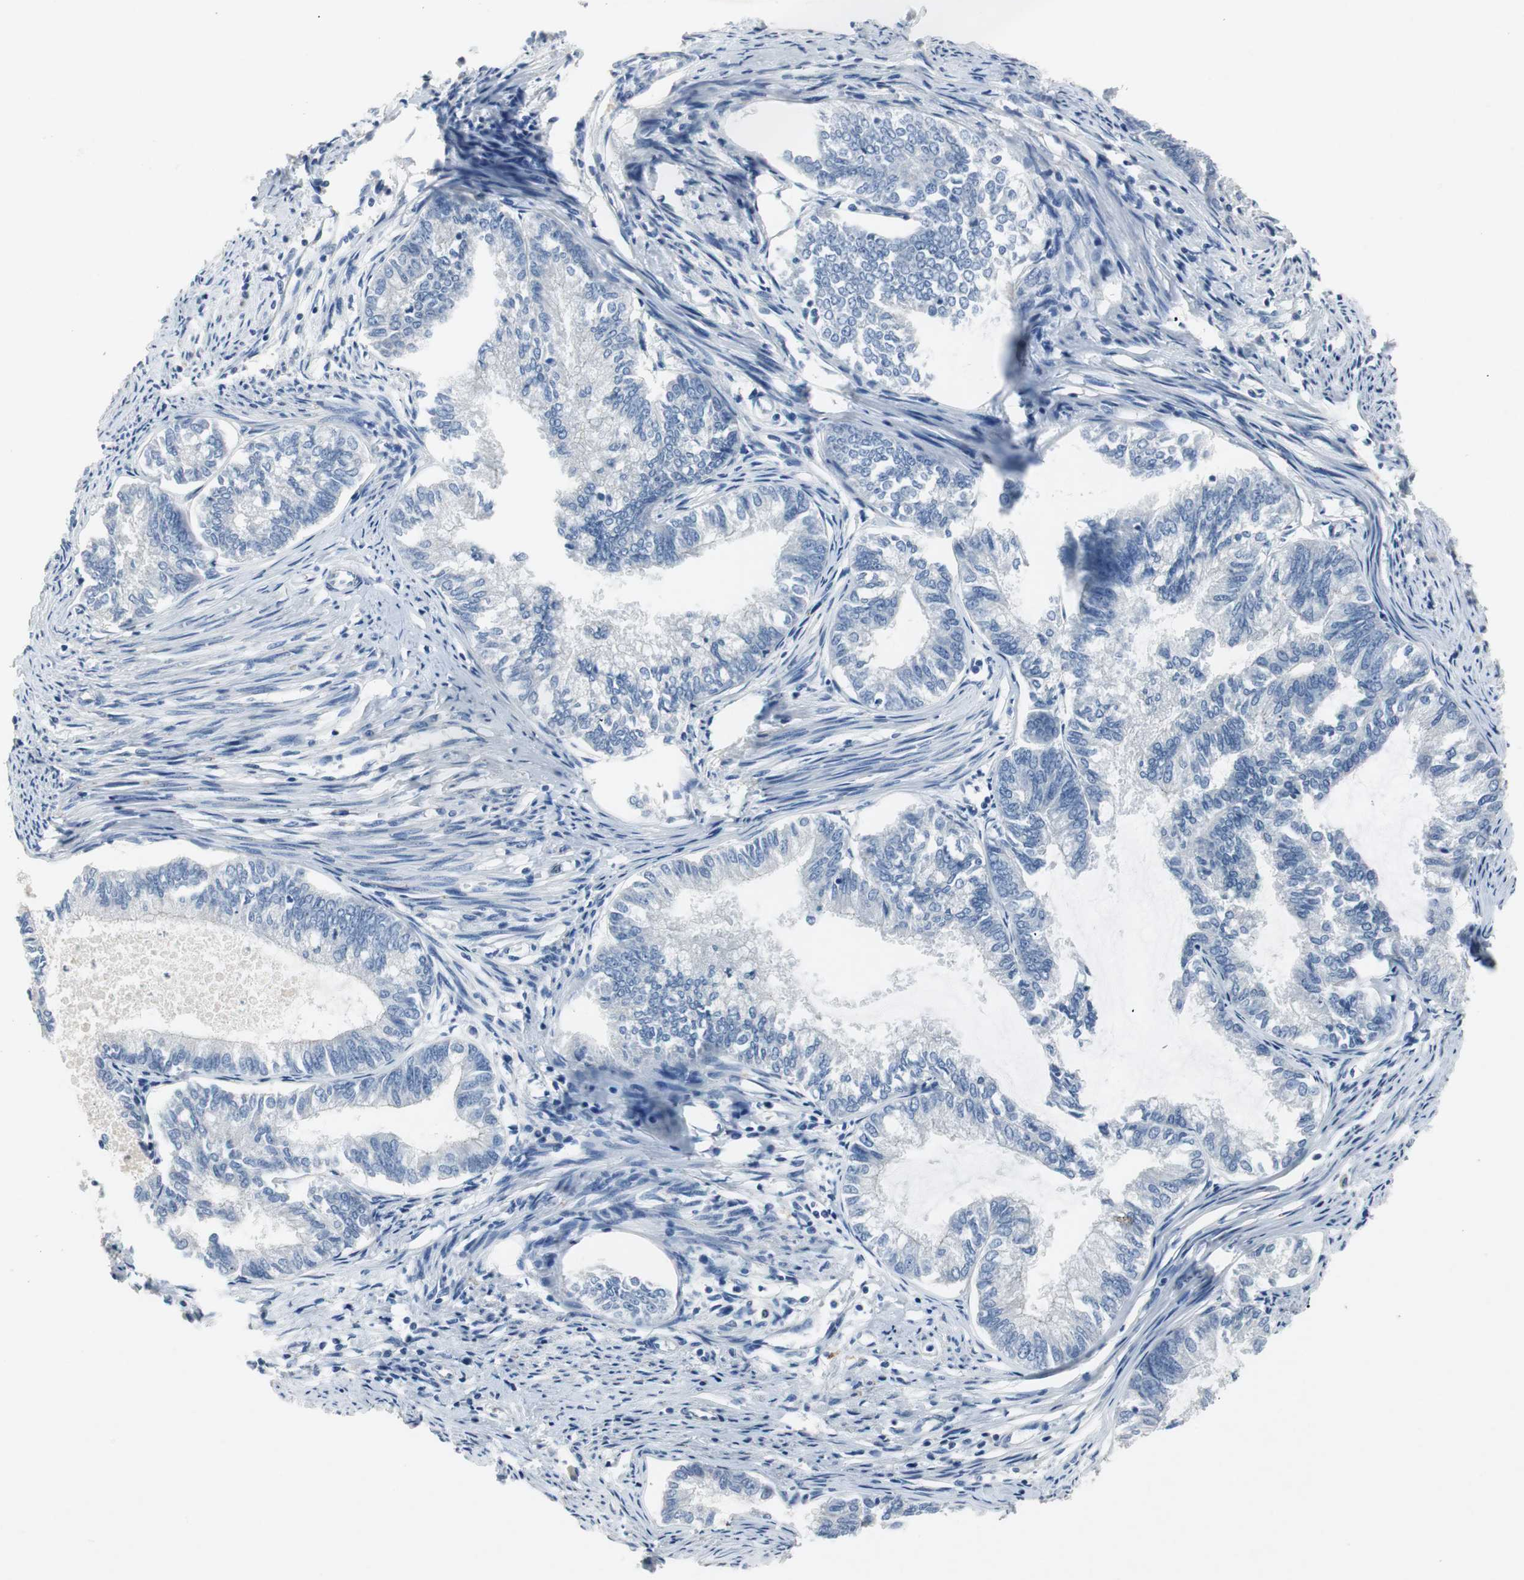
{"staining": {"intensity": "negative", "quantity": "none", "location": "none"}, "tissue": "endometrial cancer", "cell_type": "Tumor cells", "image_type": "cancer", "snomed": [{"axis": "morphology", "description": "Adenocarcinoma, NOS"}, {"axis": "topography", "description": "Endometrium"}], "caption": "High power microscopy image of an immunohistochemistry (IHC) micrograph of adenocarcinoma (endometrial), revealing no significant positivity in tumor cells.", "gene": "LRP2", "patient": {"sex": "female", "age": 86}}